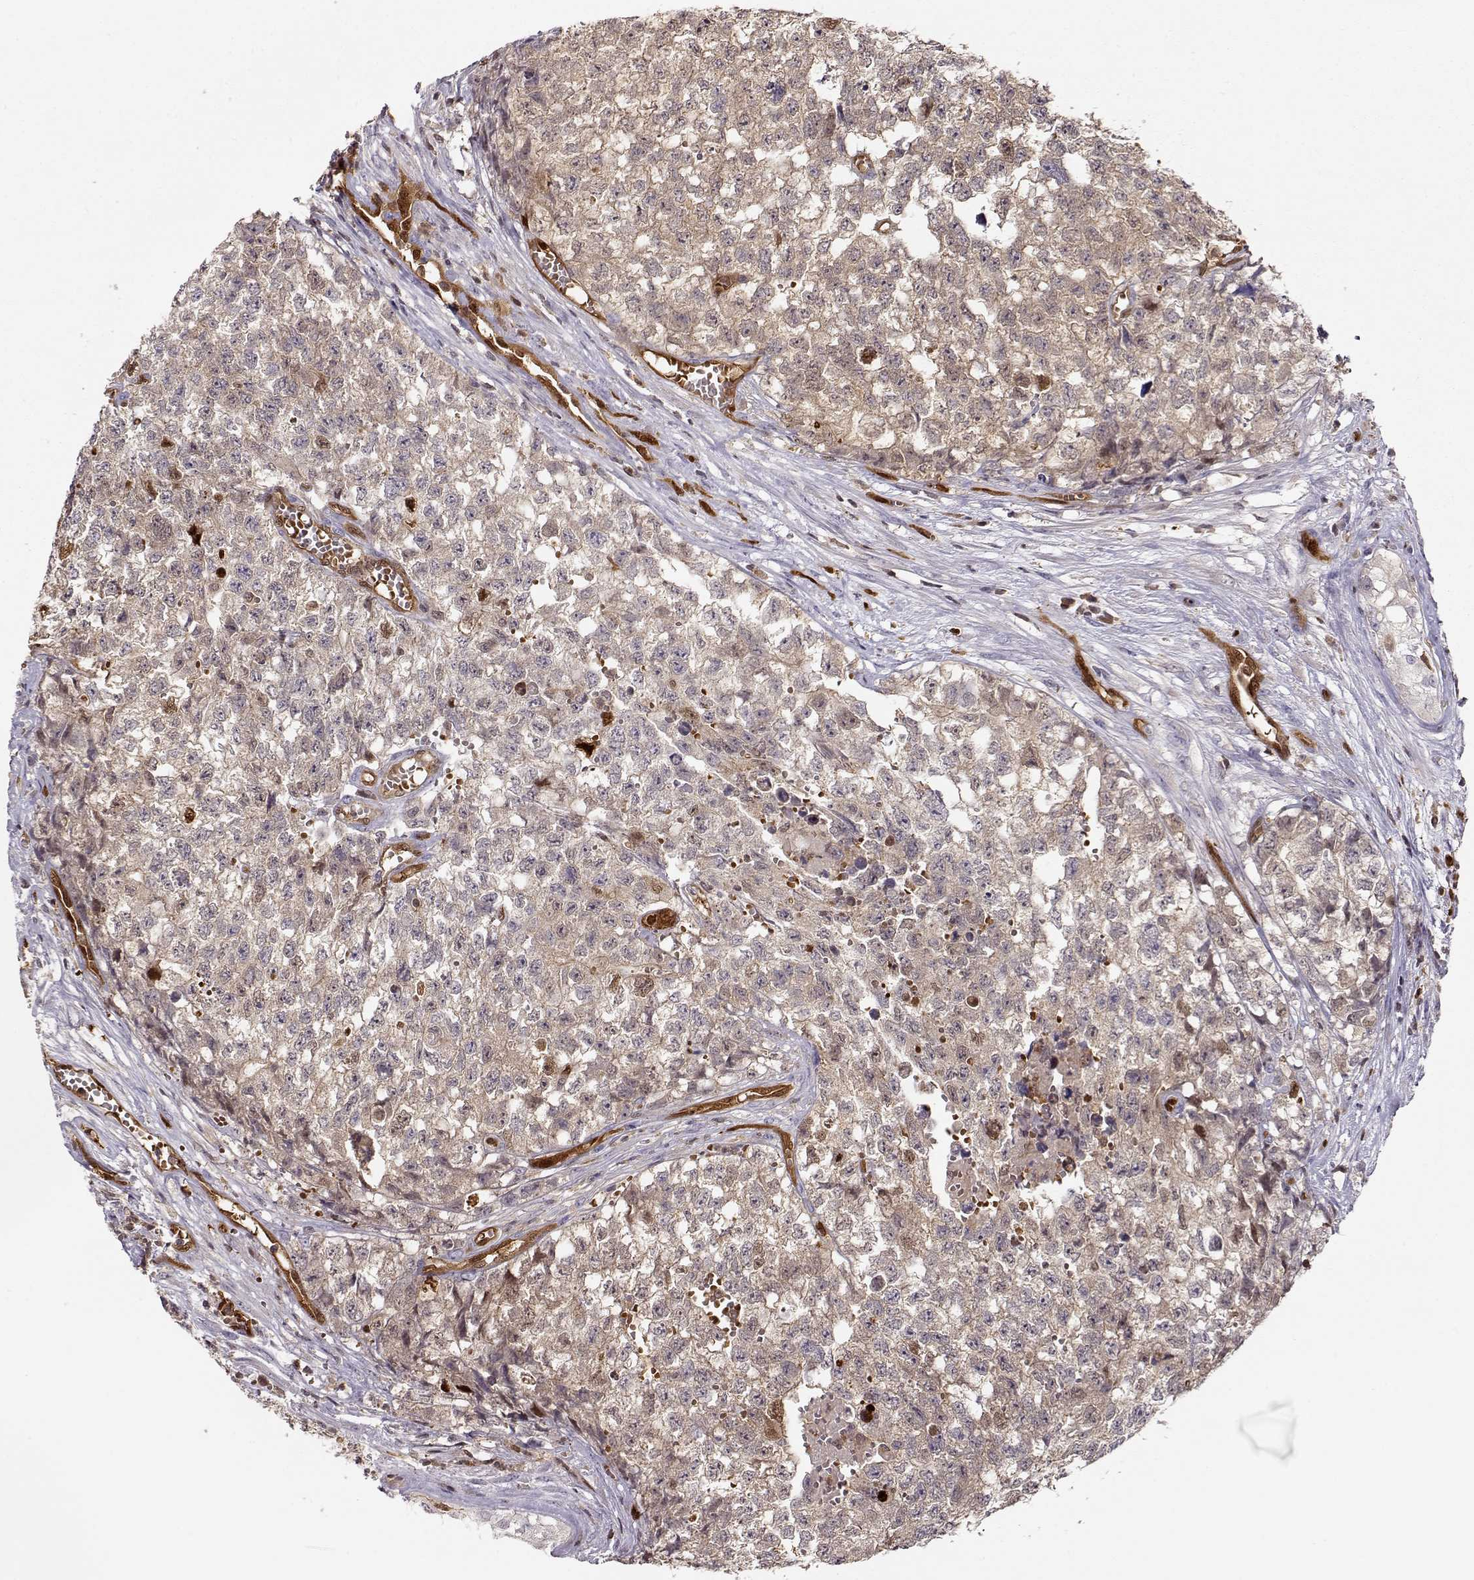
{"staining": {"intensity": "weak", "quantity": "<25%", "location": "cytoplasmic/membranous"}, "tissue": "testis cancer", "cell_type": "Tumor cells", "image_type": "cancer", "snomed": [{"axis": "morphology", "description": "Seminoma, NOS"}, {"axis": "morphology", "description": "Carcinoma, Embryonal, NOS"}, {"axis": "topography", "description": "Testis"}], "caption": "A photomicrograph of human testis cancer is negative for staining in tumor cells.", "gene": "PNP", "patient": {"sex": "male", "age": 22}}